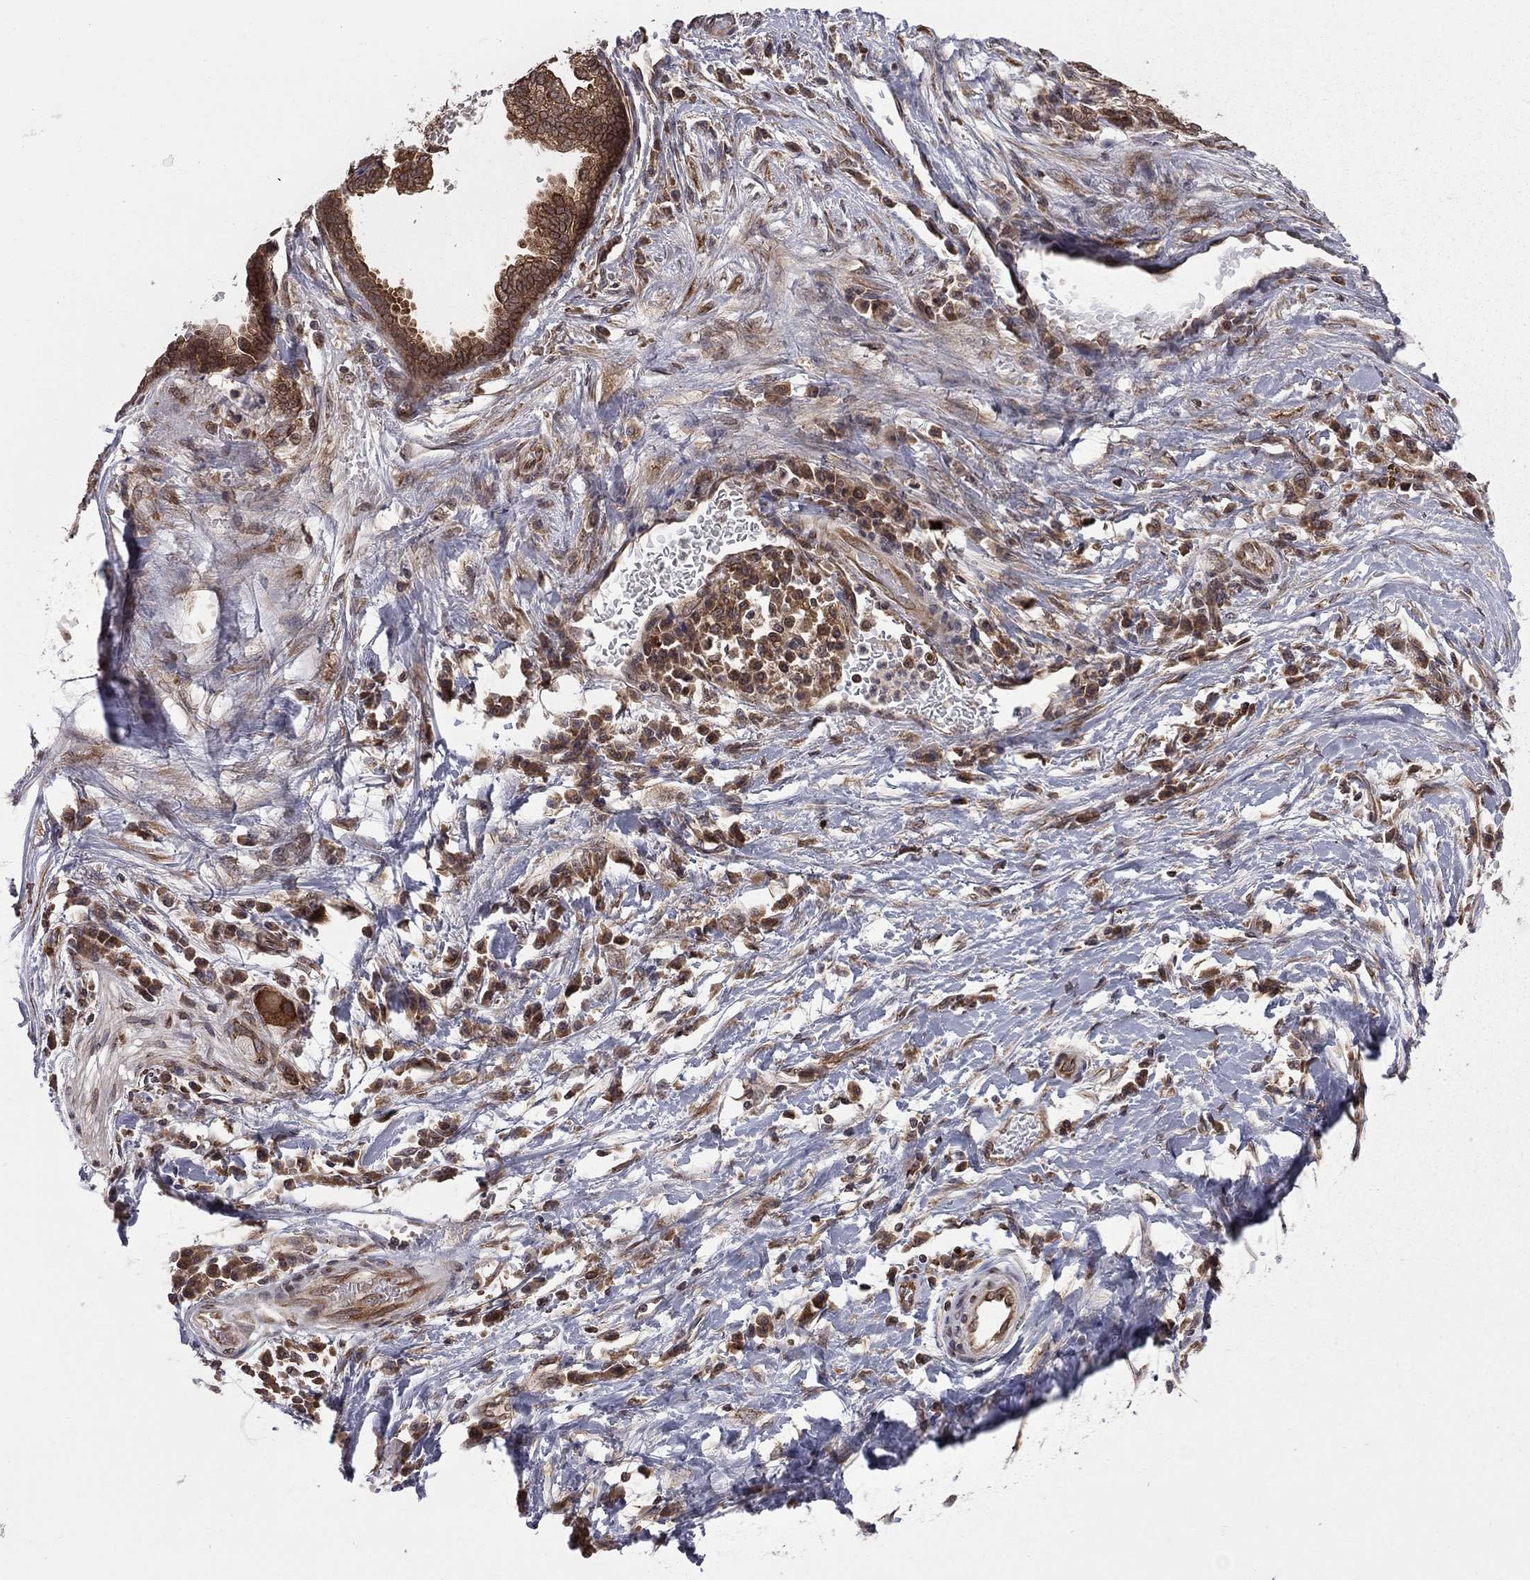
{"staining": {"intensity": "strong", "quantity": "25%-75%", "location": "cytoplasmic/membranous"}, "tissue": "stomach cancer", "cell_type": "Tumor cells", "image_type": "cancer", "snomed": [{"axis": "morphology", "description": "Adenocarcinoma, NOS"}, {"axis": "topography", "description": "Stomach"}], "caption": "An IHC photomicrograph of neoplastic tissue is shown. Protein staining in brown shows strong cytoplasmic/membranous positivity in stomach adenocarcinoma within tumor cells. The protein of interest is stained brown, and the nuclei are stained in blue (DAB IHC with brightfield microscopy, high magnification).", "gene": "NAA50", "patient": {"sex": "male", "age": 83}}